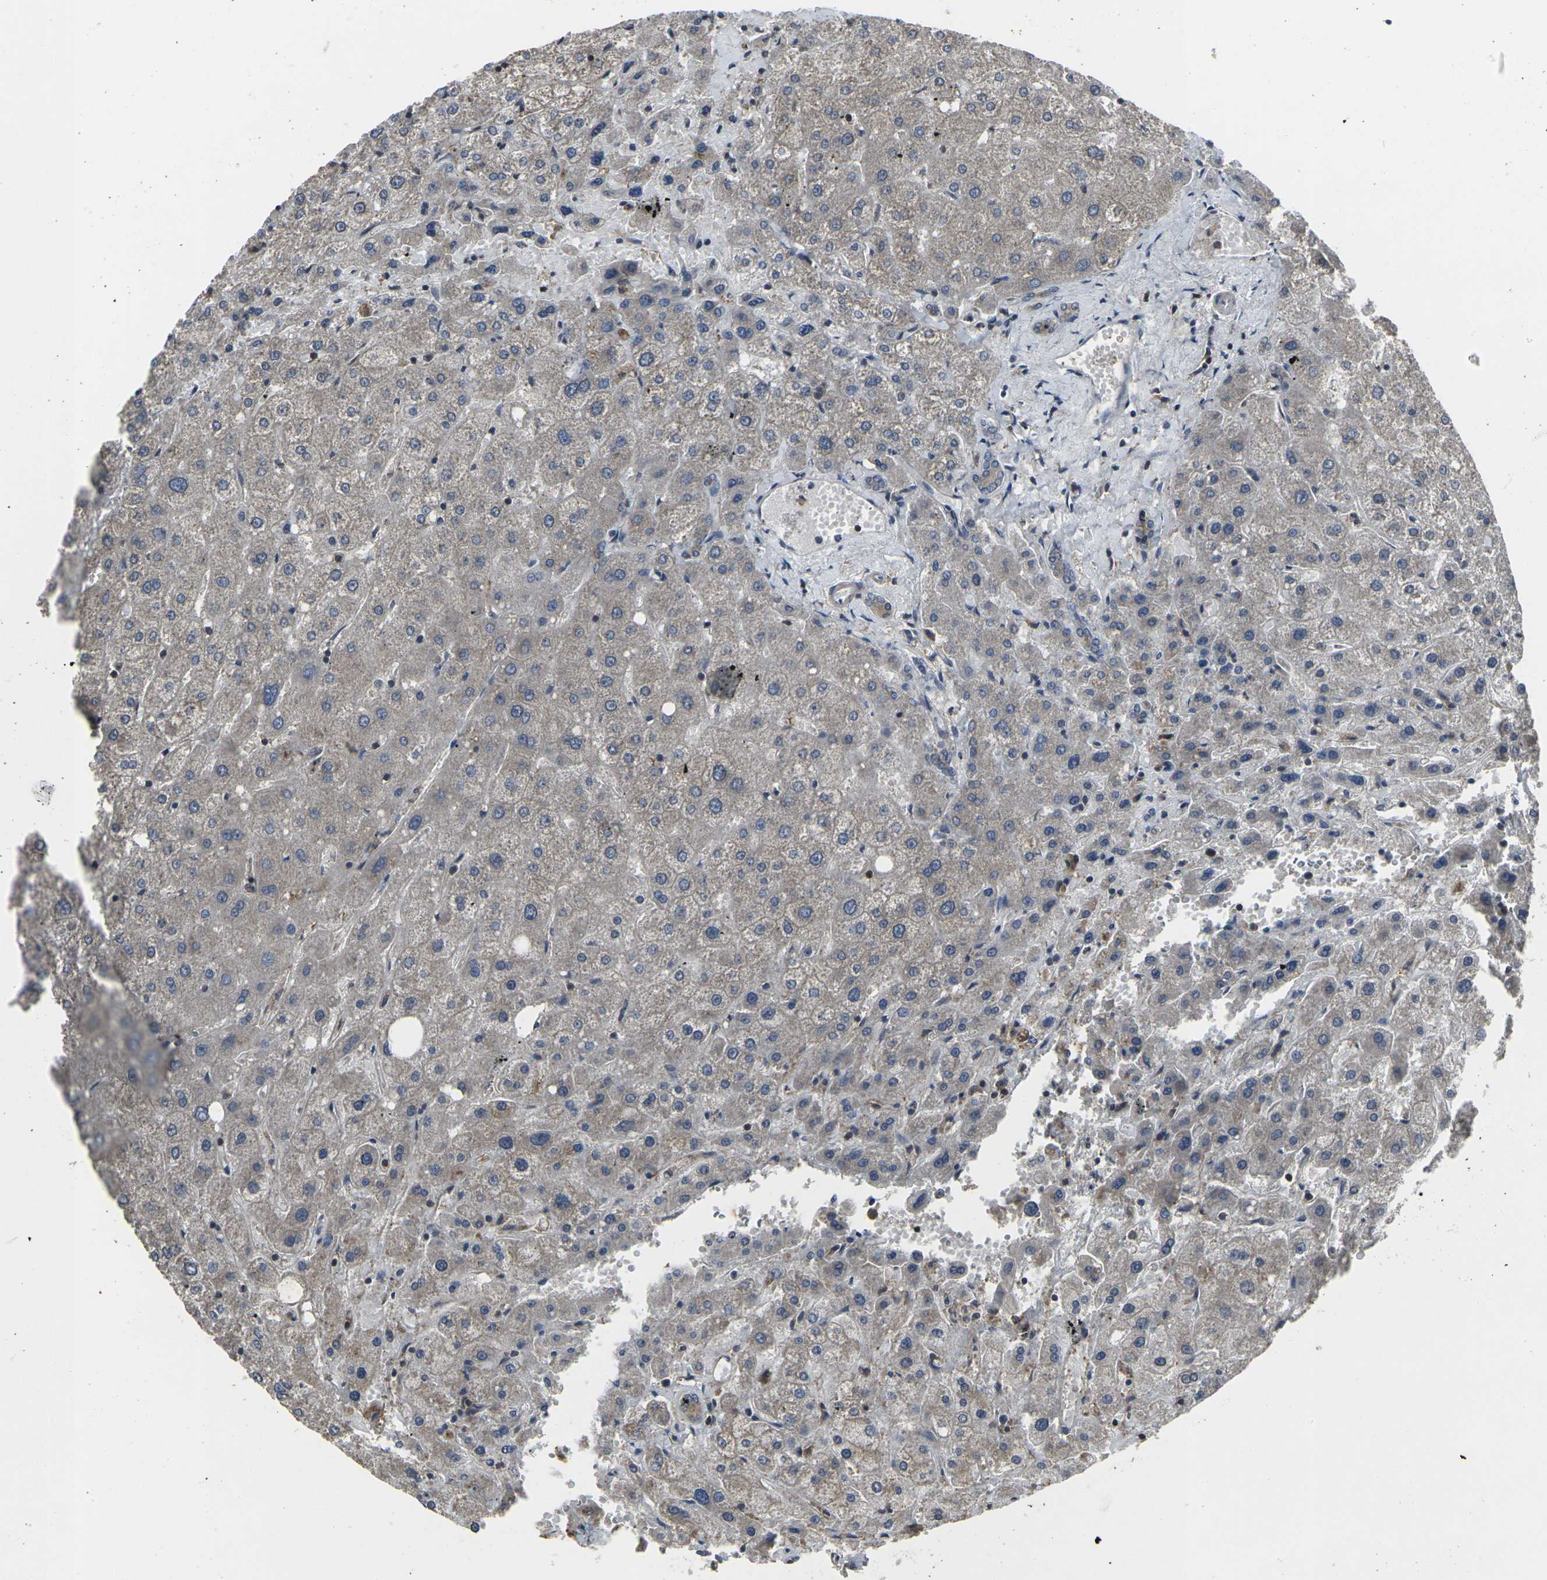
{"staining": {"intensity": "weak", "quantity": ">75%", "location": "cytoplasmic/membranous"}, "tissue": "liver", "cell_type": "Cholangiocytes", "image_type": "normal", "snomed": [{"axis": "morphology", "description": "Normal tissue, NOS"}, {"axis": "topography", "description": "Liver"}], "caption": "Cholangiocytes exhibit weak cytoplasmic/membranous expression in about >75% of cells in benign liver.", "gene": "PRKACB", "patient": {"sex": "male", "age": 73}}